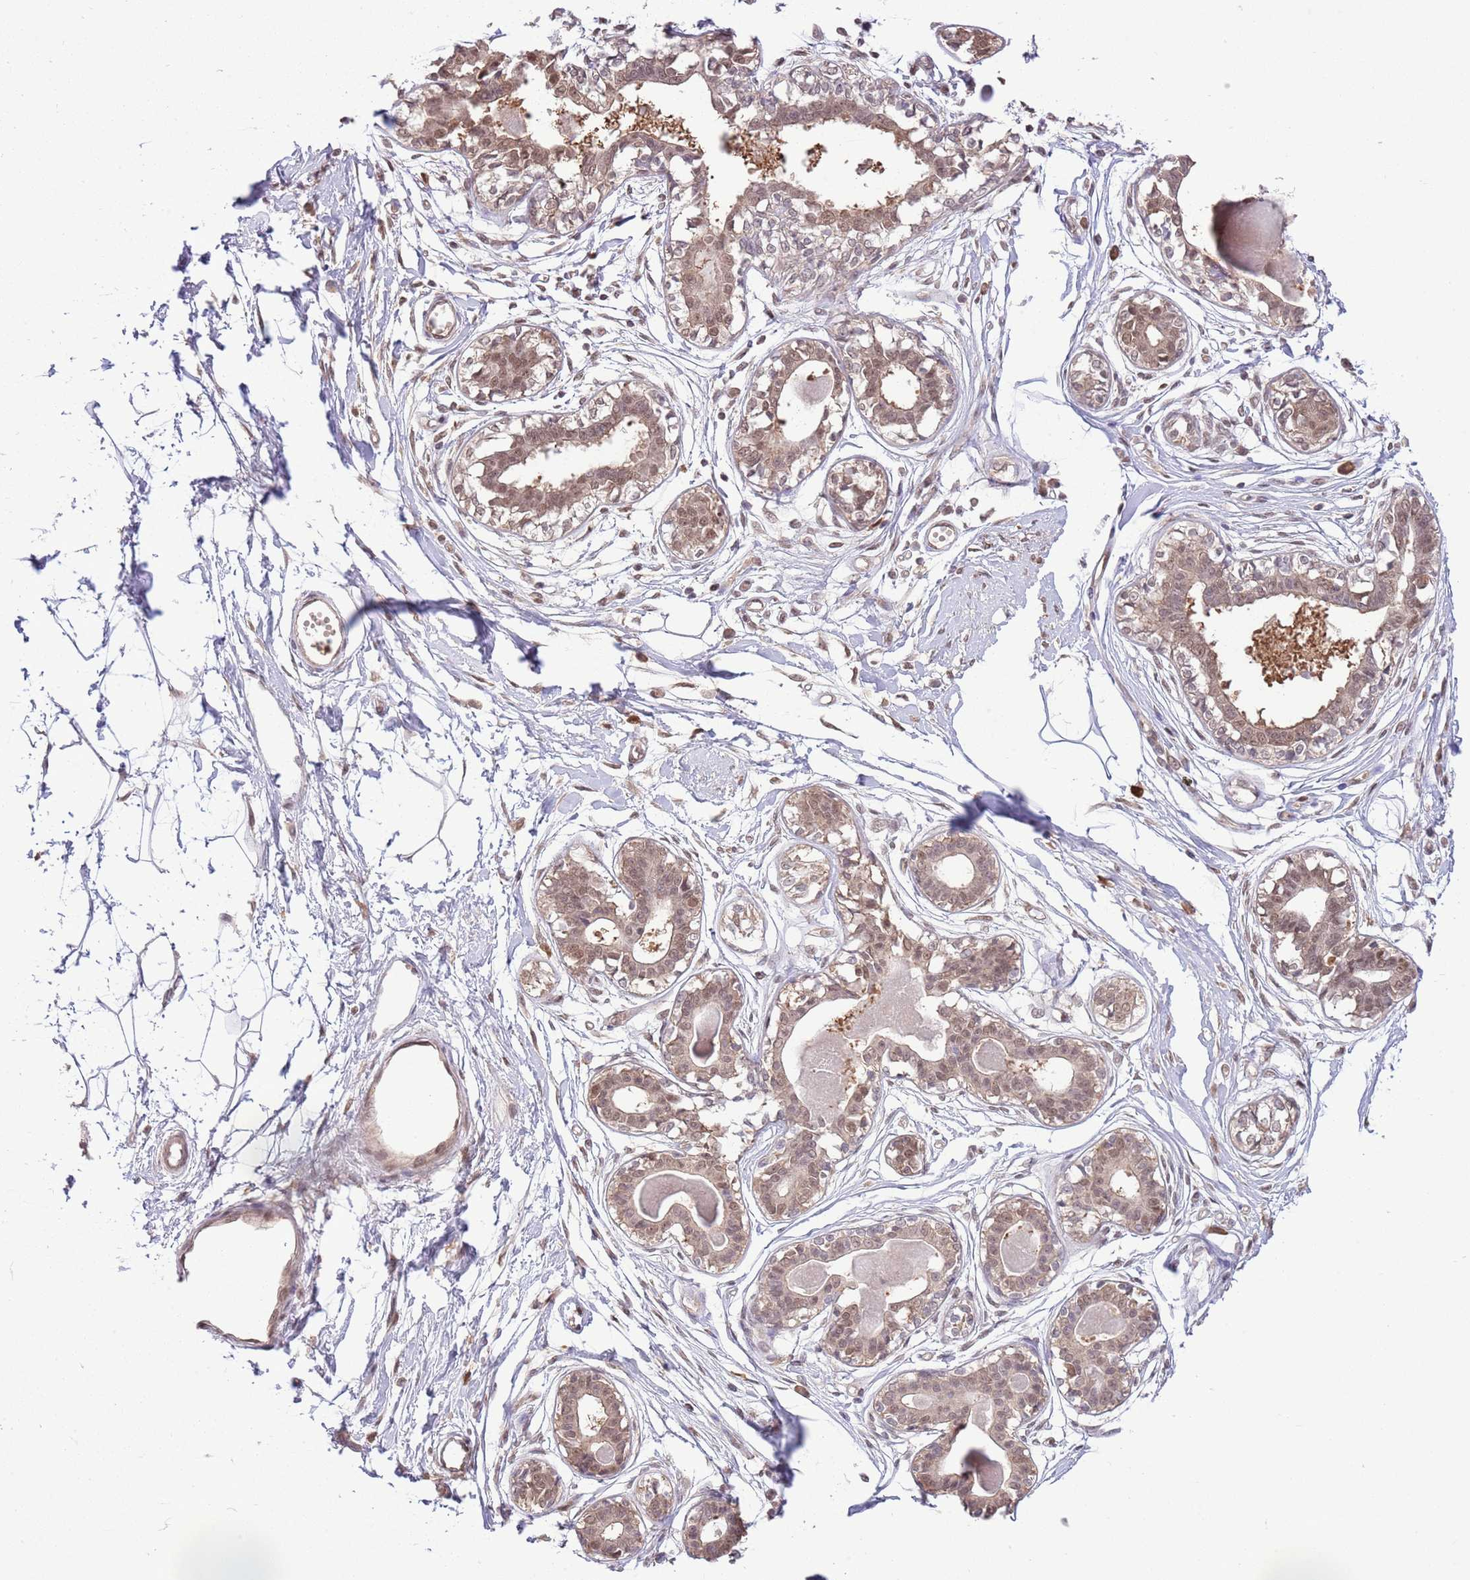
{"staining": {"intensity": "negative", "quantity": "none", "location": "none"}, "tissue": "breast", "cell_type": "Adipocytes", "image_type": "normal", "snomed": [{"axis": "morphology", "description": "Normal tissue, NOS"}, {"axis": "topography", "description": "Breast"}], "caption": "Adipocytes show no significant protein positivity in unremarkable breast. (DAB (3,3'-diaminobenzidine) immunohistochemistry visualized using brightfield microscopy, high magnification).", "gene": "AMIGO1", "patient": {"sex": "female", "age": 45}}